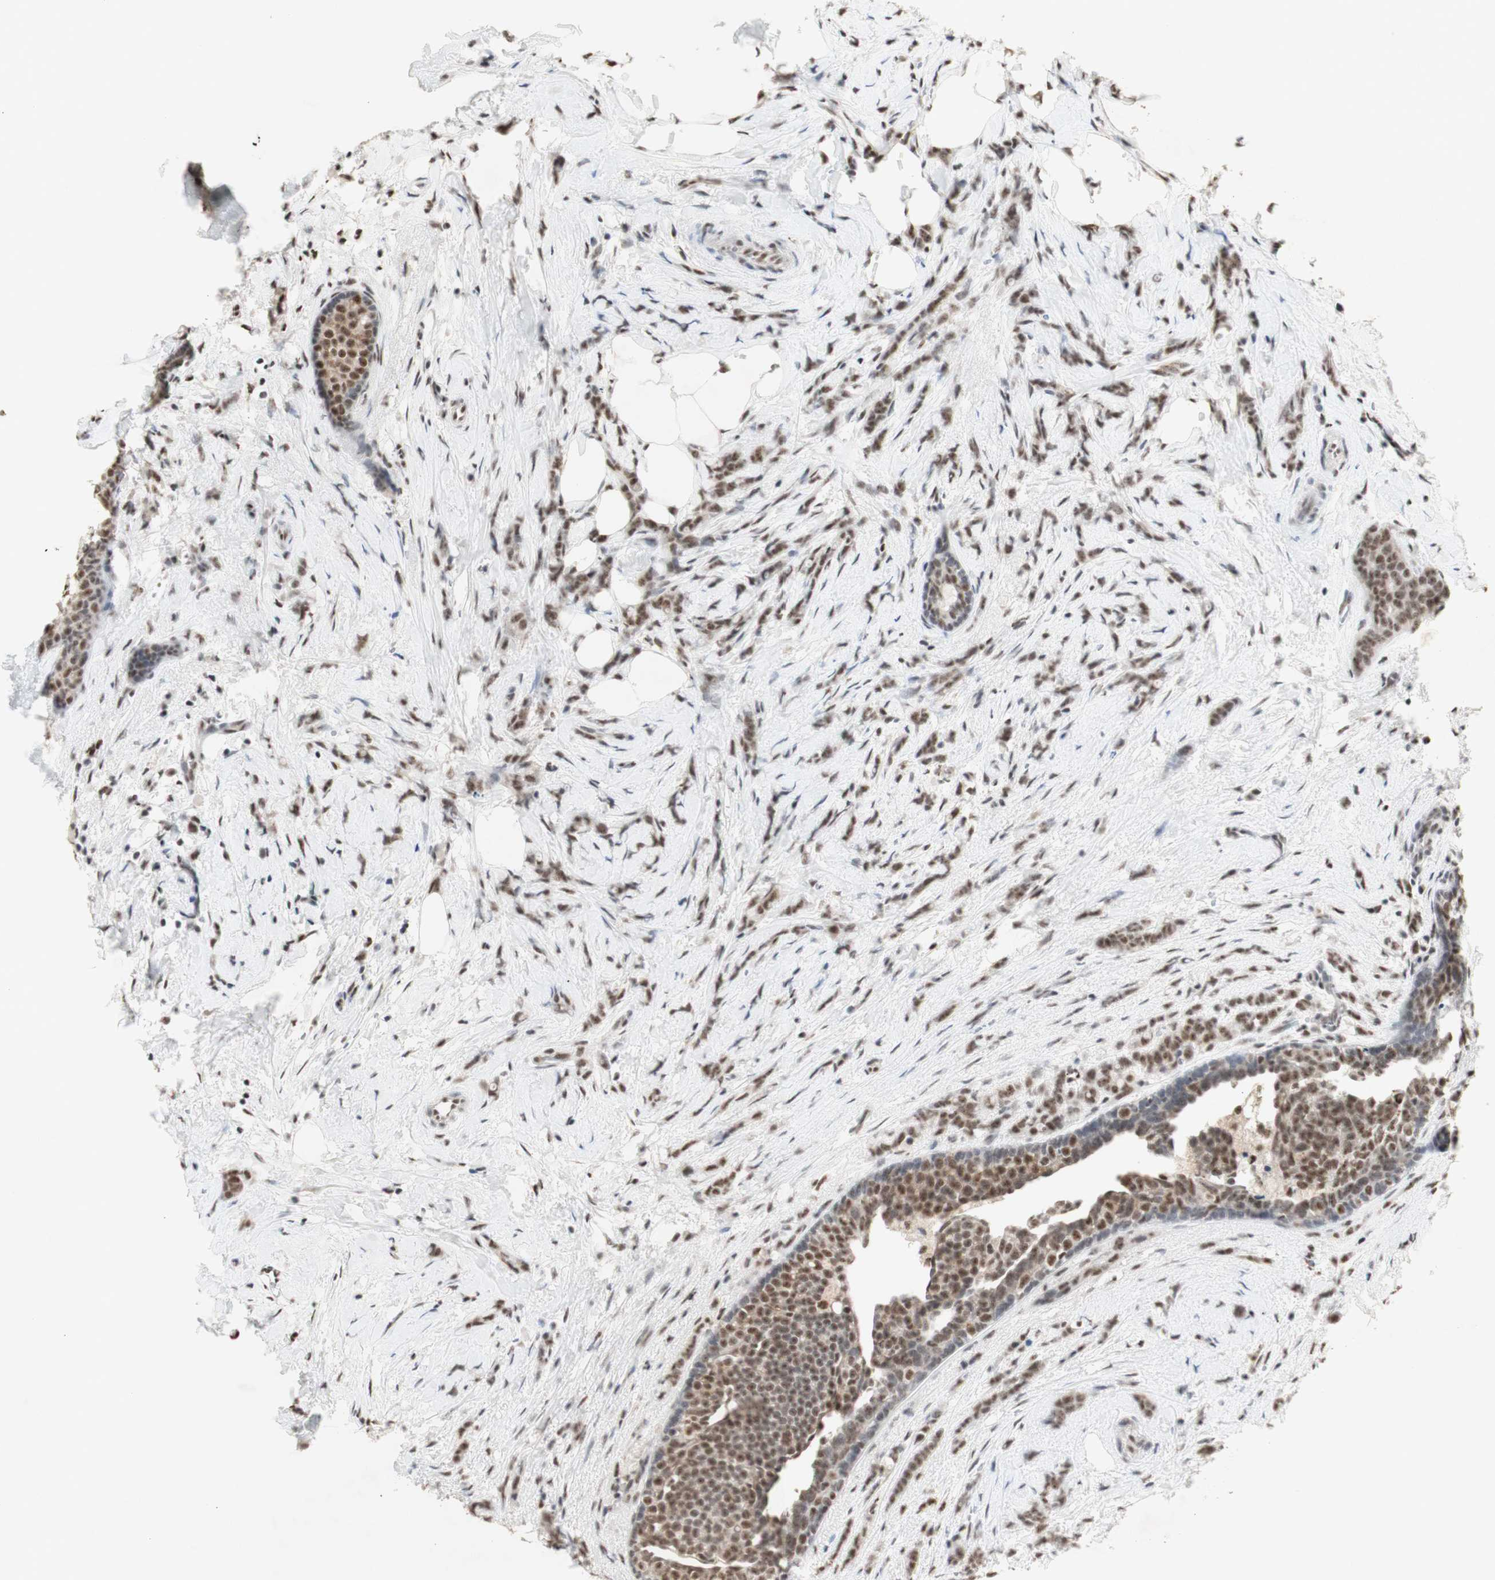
{"staining": {"intensity": "moderate", "quantity": ">75%", "location": "nuclear"}, "tissue": "breast cancer", "cell_type": "Tumor cells", "image_type": "cancer", "snomed": [{"axis": "morphology", "description": "Lobular carcinoma, in situ"}, {"axis": "morphology", "description": "Lobular carcinoma"}, {"axis": "topography", "description": "Breast"}], "caption": "A brown stain highlights moderate nuclear positivity of a protein in human breast cancer (lobular carcinoma in situ) tumor cells.", "gene": "SNRPB", "patient": {"sex": "female", "age": 41}}